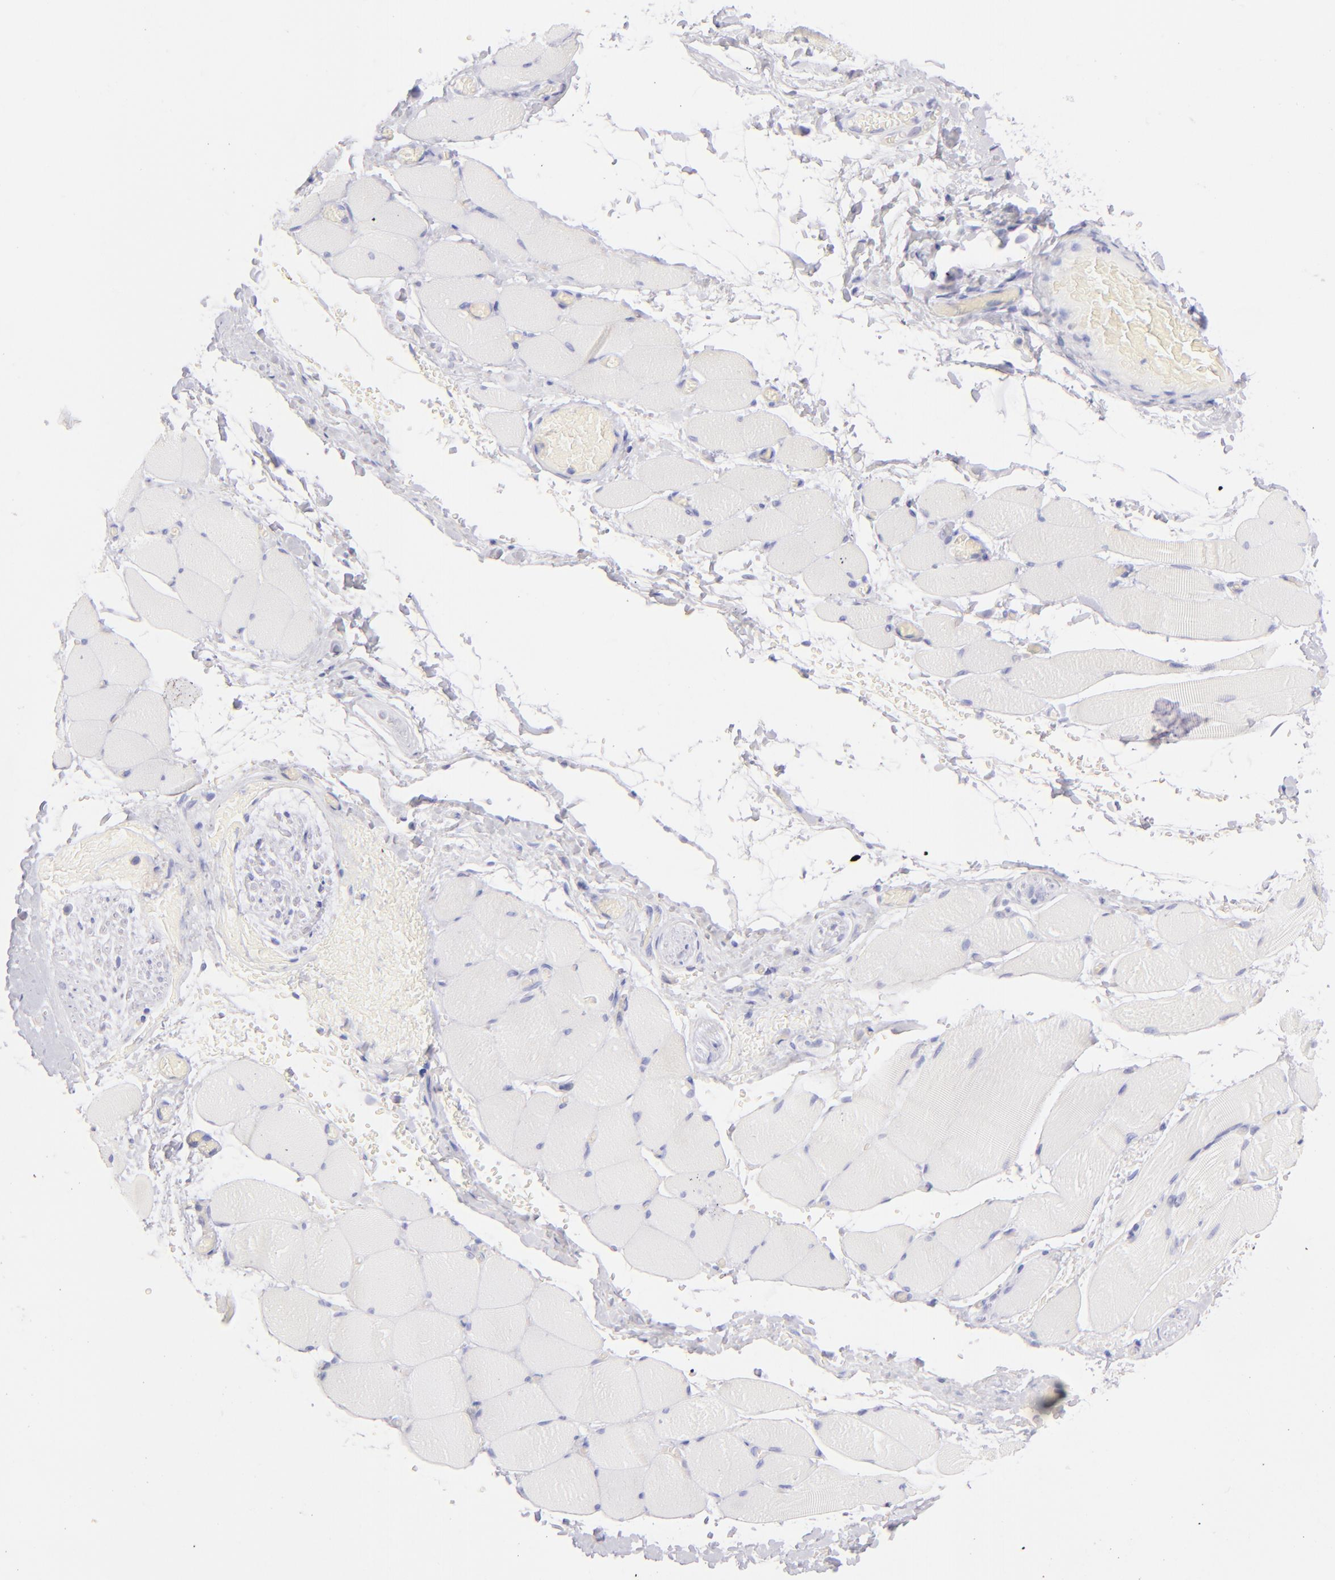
{"staining": {"intensity": "negative", "quantity": "none", "location": "none"}, "tissue": "skeletal muscle", "cell_type": "Myocytes", "image_type": "normal", "snomed": [{"axis": "morphology", "description": "Normal tissue, NOS"}, {"axis": "topography", "description": "Skeletal muscle"}, {"axis": "topography", "description": "Soft tissue"}], "caption": "This is an IHC image of normal human skeletal muscle. There is no expression in myocytes.", "gene": "CD69", "patient": {"sex": "female", "age": 58}}